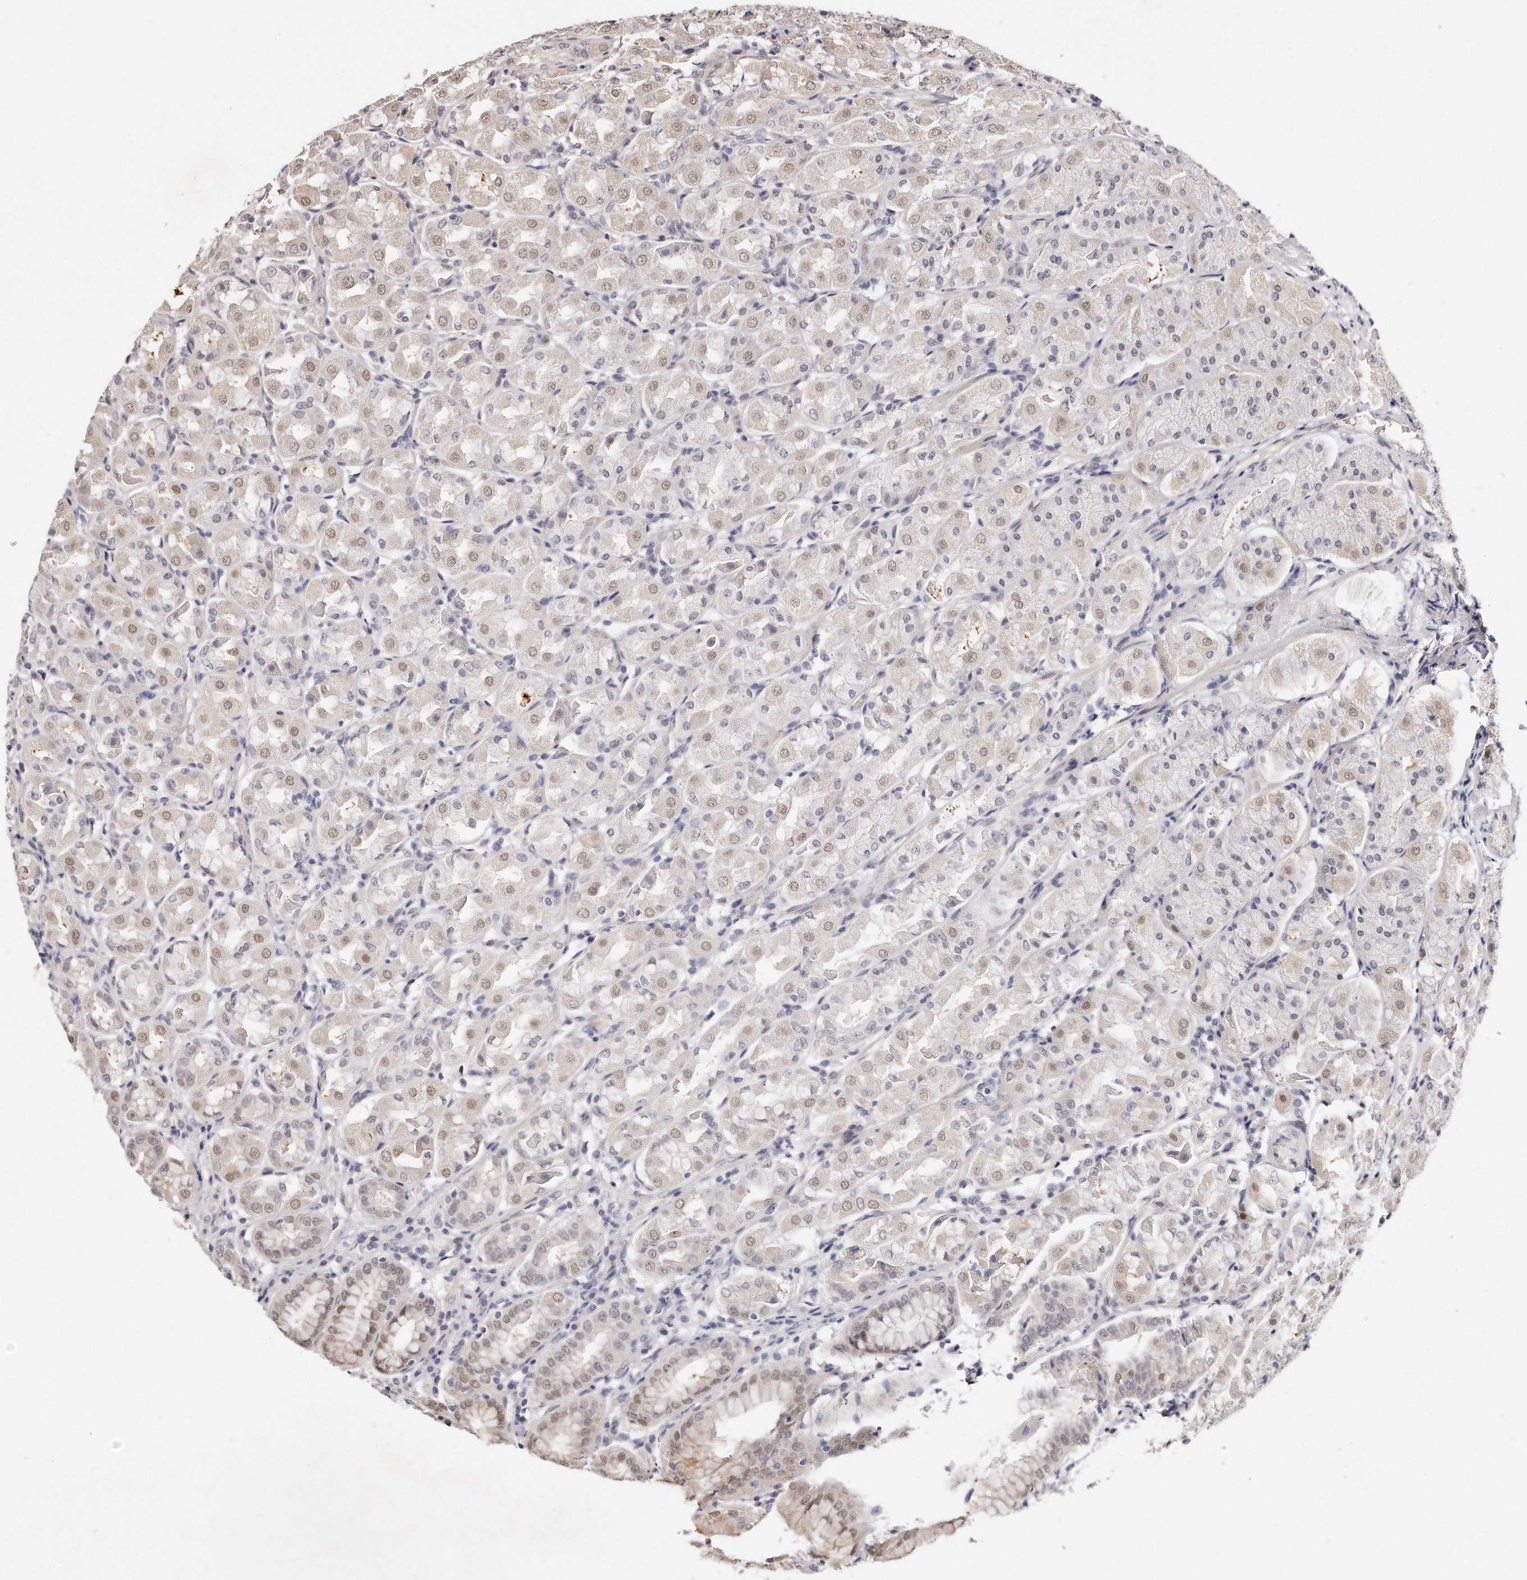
{"staining": {"intensity": "moderate", "quantity": "<25%", "location": "nuclear"}, "tissue": "stomach", "cell_type": "Glandular cells", "image_type": "normal", "snomed": [{"axis": "morphology", "description": "Normal tissue, NOS"}, {"axis": "topography", "description": "Stomach"}, {"axis": "topography", "description": "Stomach, lower"}], "caption": "This image reveals immunohistochemistry staining of unremarkable human stomach, with low moderate nuclear expression in about <25% of glandular cells.", "gene": "CASZ1", "patient": {"sex": "female", "age": 56}}